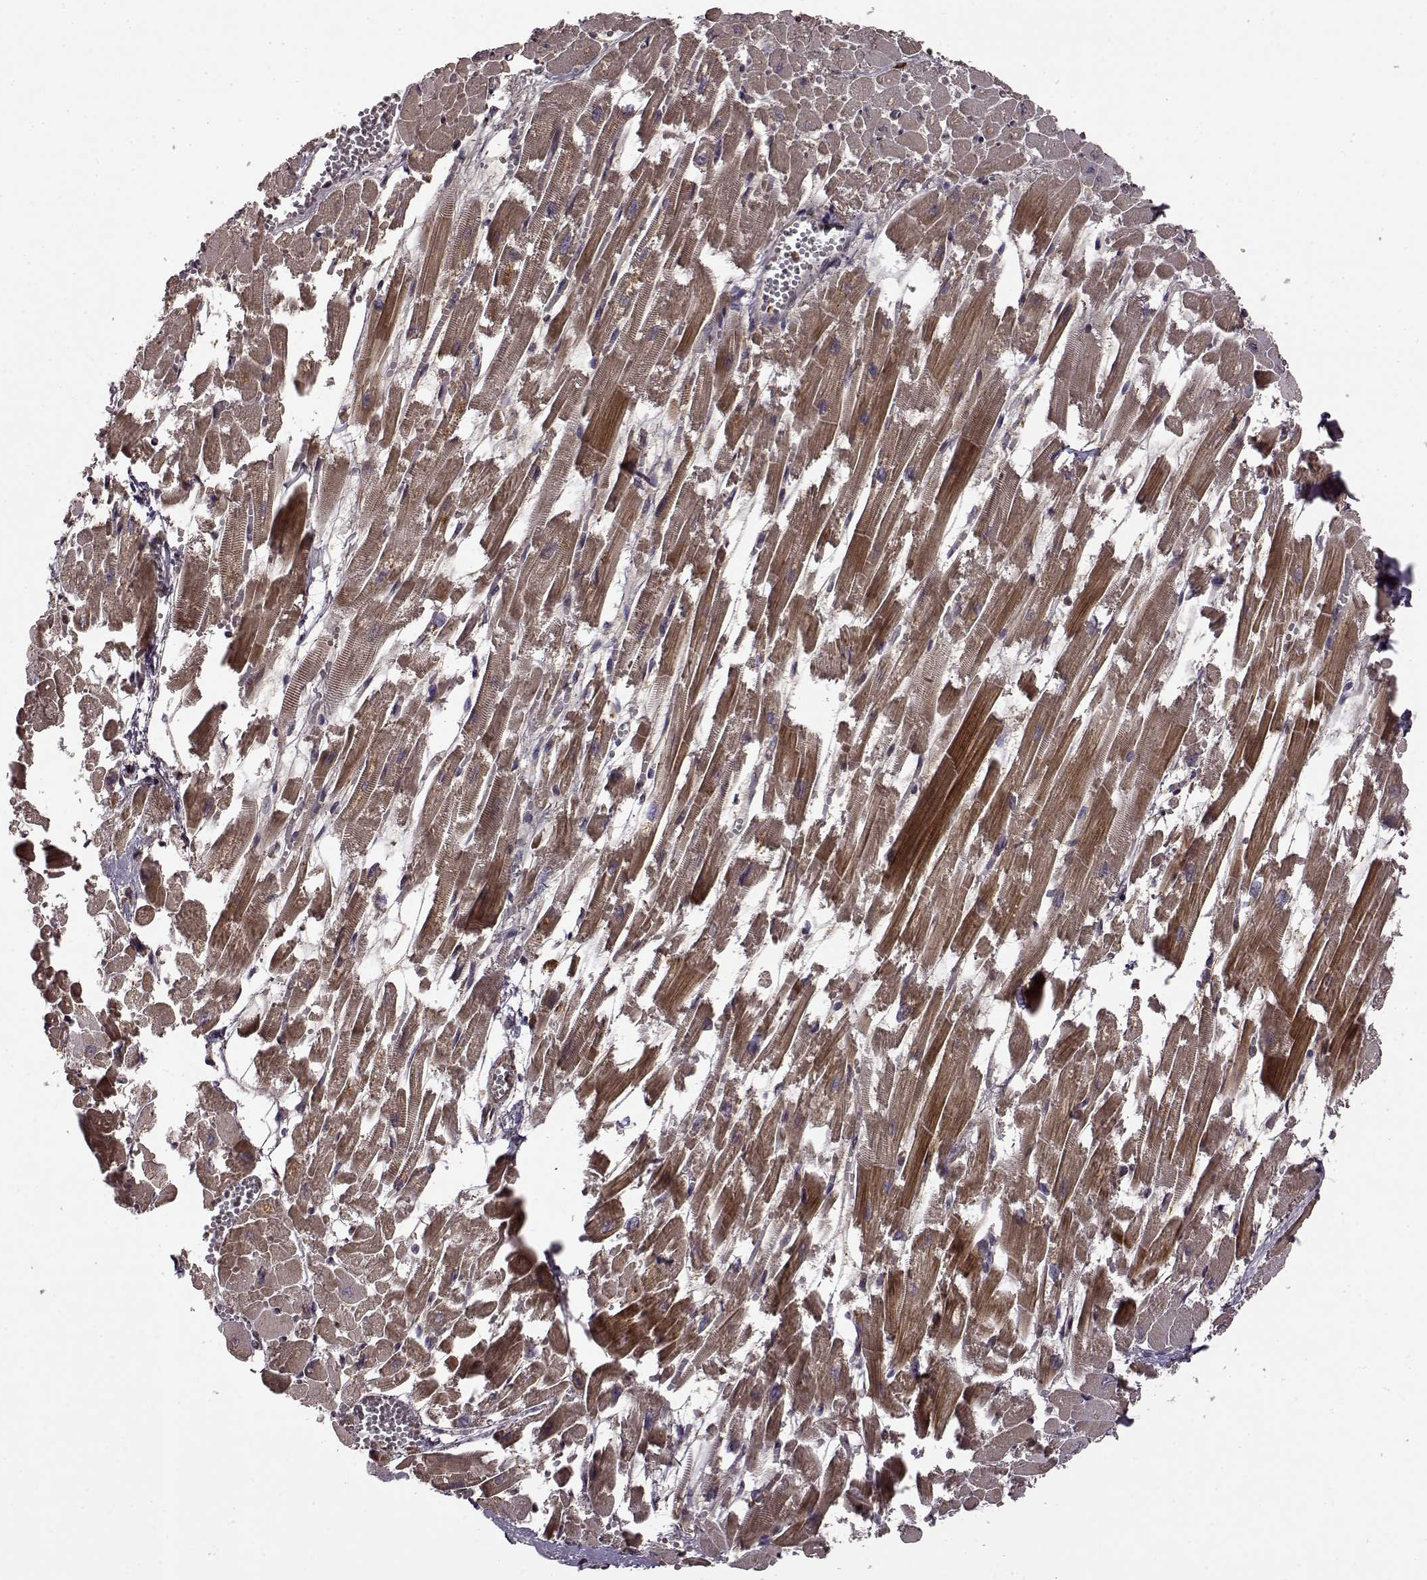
{"staining": {"intensity": "strong", "quantity": "25%-75%", "location": "cytoplasmic/membranous"}, "tissue": "heart muscle", "cell_type": "Cardiomyocytes", "image_type": "normal", "snomed": [{"axis": "morphology", "description": "Normal tissue, NOS"}, {"axis": "topography", "description": "Heart"}], "caption": "DAB (3,3'-diaminobenzidine) immunohistochemical staining of benign heart muscle reveals strong cytoplasmic/membranous protein staining in about 25%-75% of cardiomyocytes. (DAB (3,3'-diaminobenzidine) IHC, brown staining for protein, blue staining for nuclei).", "gene": "TRMU", "patient": {"sex": "female", "age": 52}}